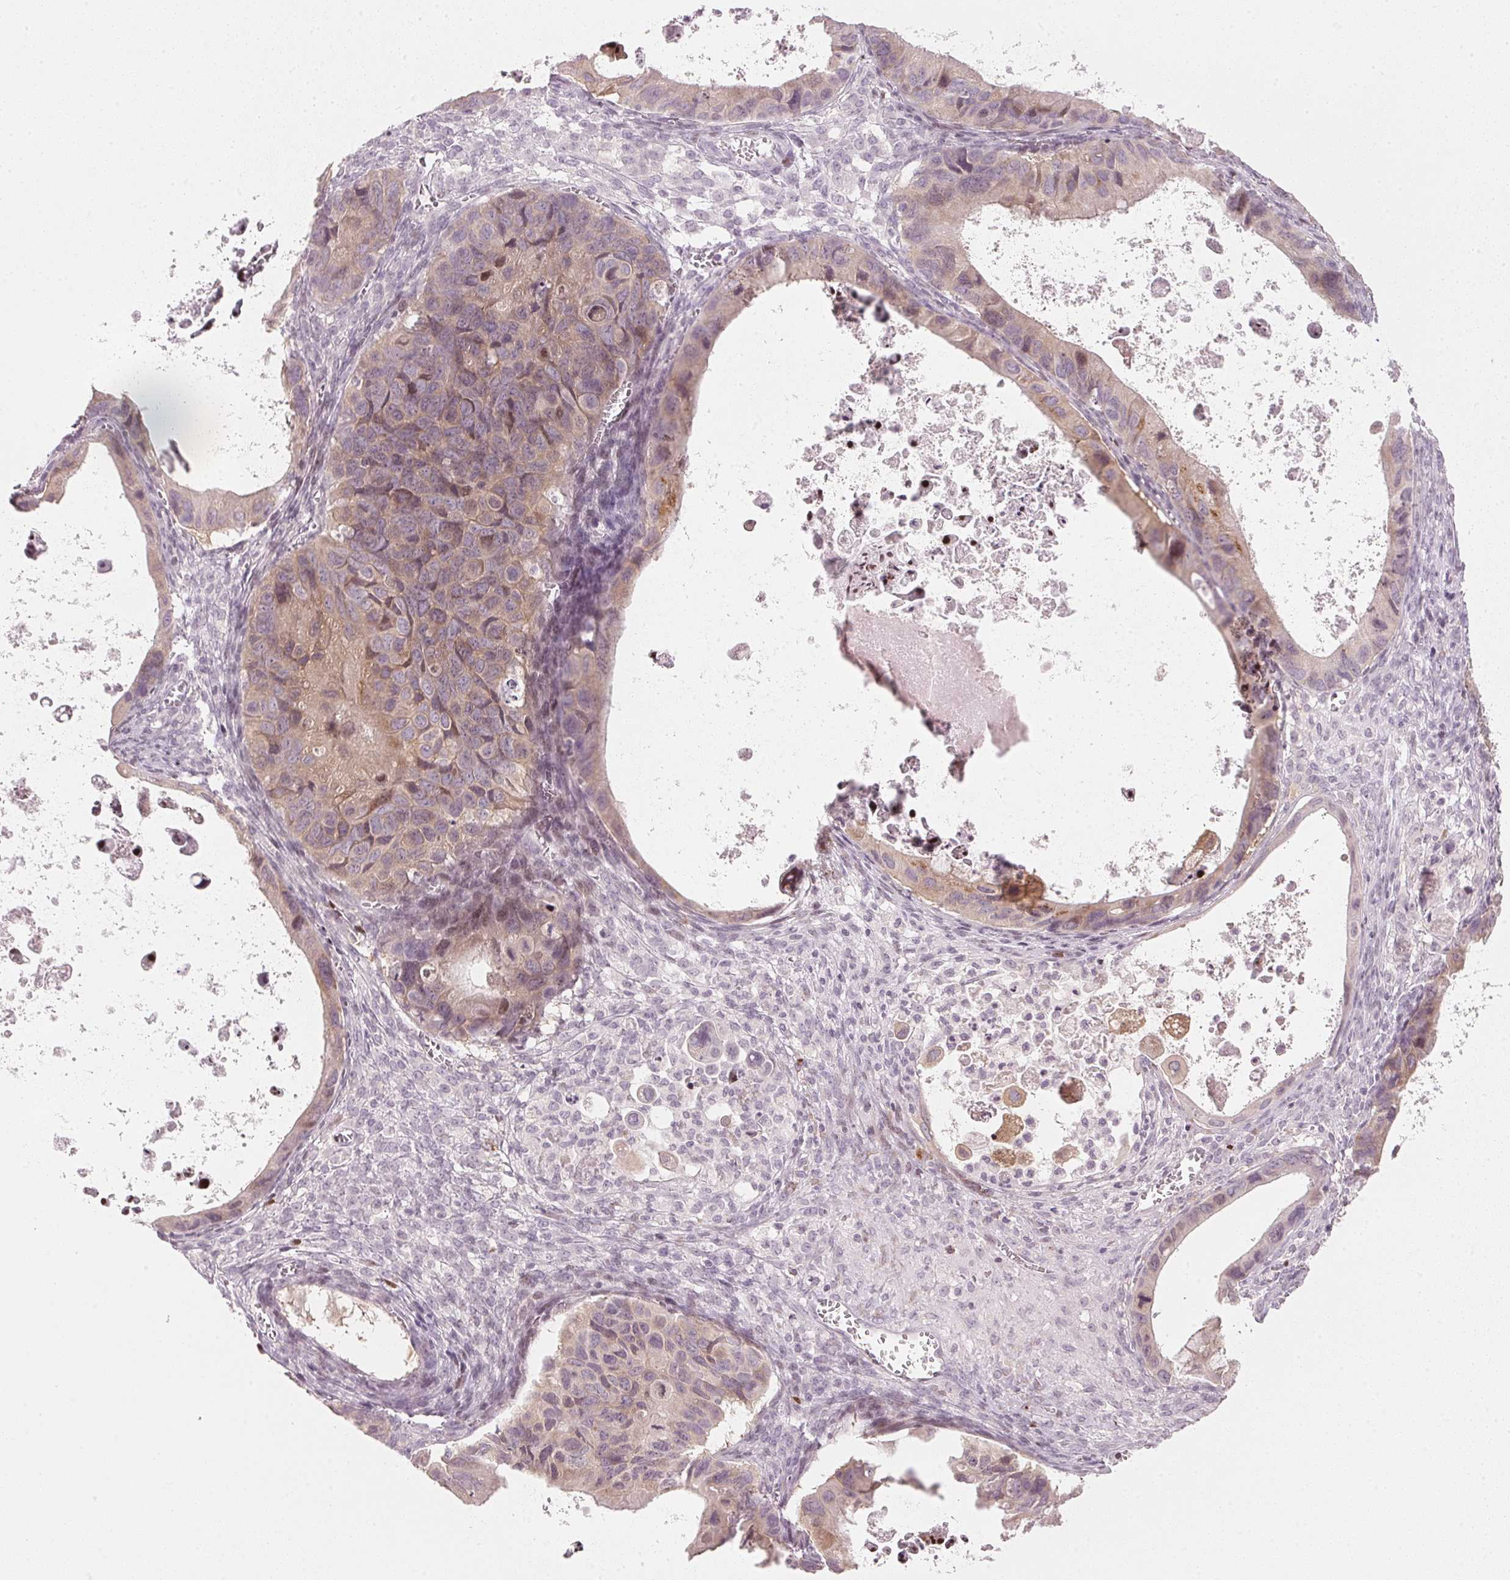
{"staining": {"intensity": "weak", "quantity": ">75%", "location": "cytoplasmic/membranous"}, "tissue": "ovarian cancer", "cell_type": "Tumor cells", "image_type": "cancer", "snomed": [{"axis": "morphology", "description": "Cystadenocarcinoma, mucinous, NOS"}, {"axis": "topography", "description": "Ovary"}], "caption": "Human ovarian cancer (mucinous cystadenocarcinoma) stained for a protein (brown) displays weak cytoplasmic/membranous positive positivity in approximately >75% of tumor cells.", "gene": "SFRP4", "patient": {"sex": "female", "age": 64}}